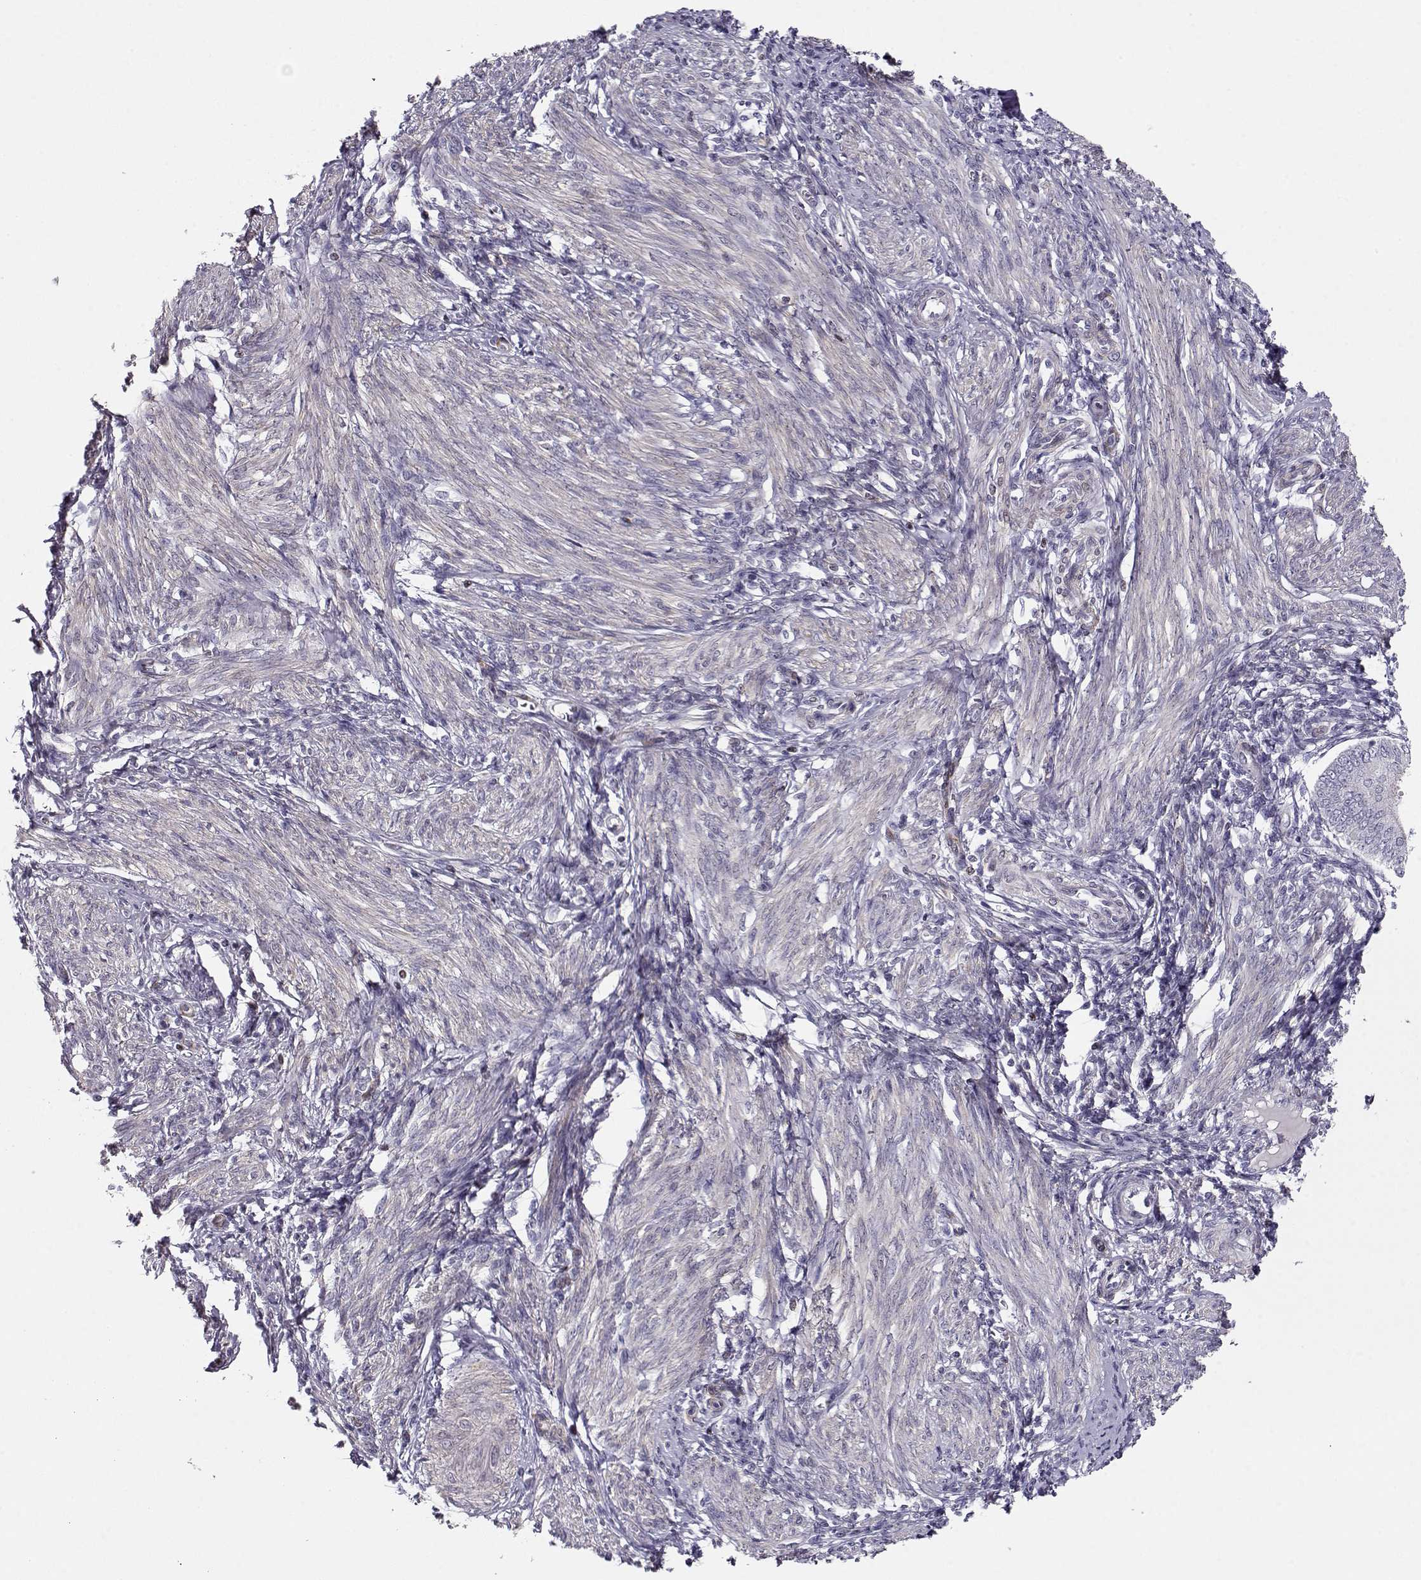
{"staining": {"intensity": "negative", "quantity": "none", "location": "none"}, "tissue": "endometrium", "cell_type": "Cells in endometrial stroma", "image_type": "normal", "snomed": [{"axis": "morphology", "description": "Normal tissue, NOS"}, {"axis": "topography", "description": "Endometrium"}], "caption": "Immunohistochemistry histopathology image of normal endometrium stained for a protein (brown), which demonstrates no positivity in cells in endometrial stroma.", "gene": "CRX", "patient": {"sex": "female", "age": 42}}